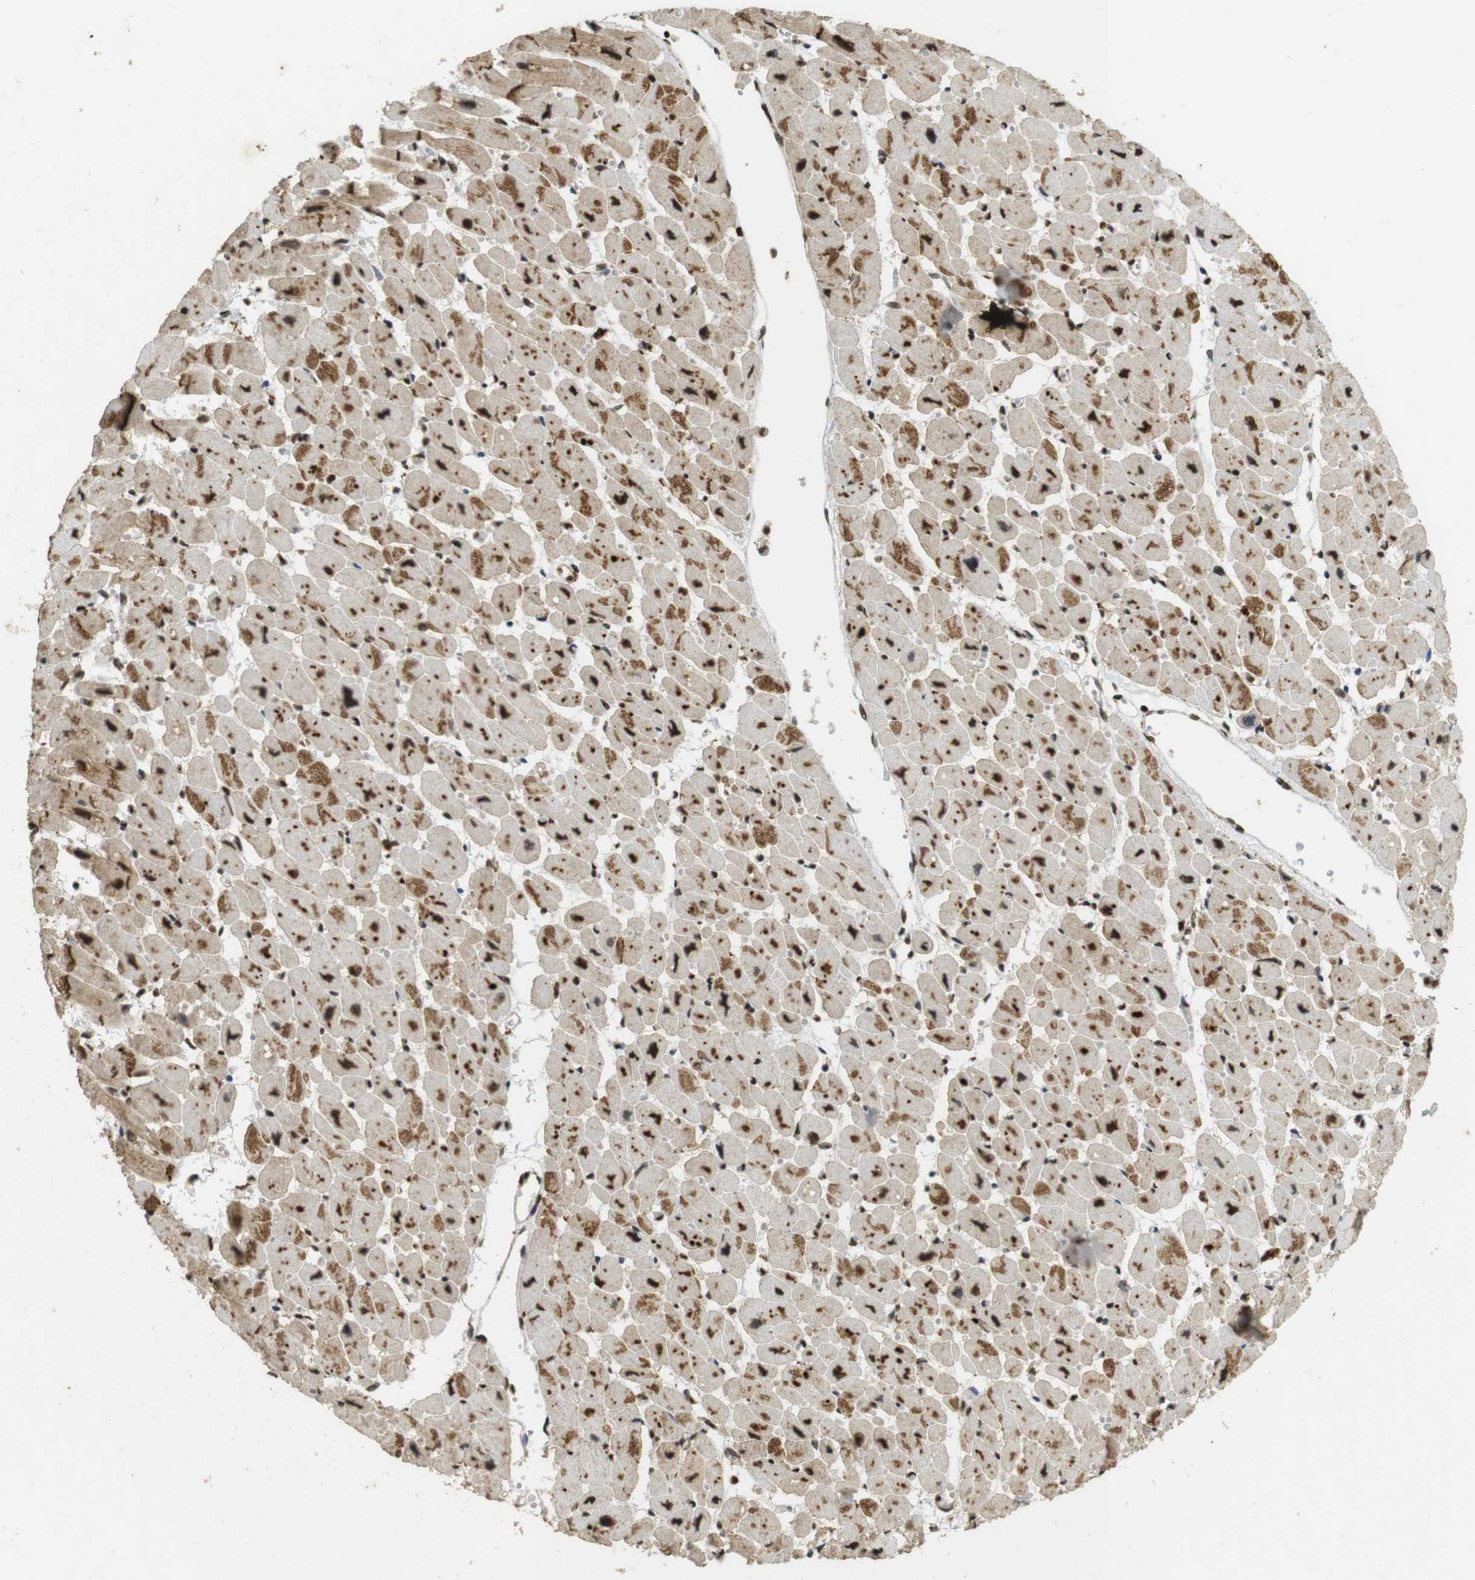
{"staining": {"intensity": "strong", "quantity": ">75%", "location": "cytoplasmic/membranous,nuclear"}, "tissue": "heart muscle", "cell_type": "Cardiomyocytes", "image_type": "normal", "snomed": [{"axis": "morphology", "description": "Normal tissue, NOS"}, {"axis": "topography", "description": "Heart"}], "caption": "The immunohistochemical stain highlights strong cytoplasmic/membranous,nuclear staining in cardiomyocytes of unremarkable heart muscle.", "gene": "GATA4", "patient": {"sex": "female", "age": 54}}